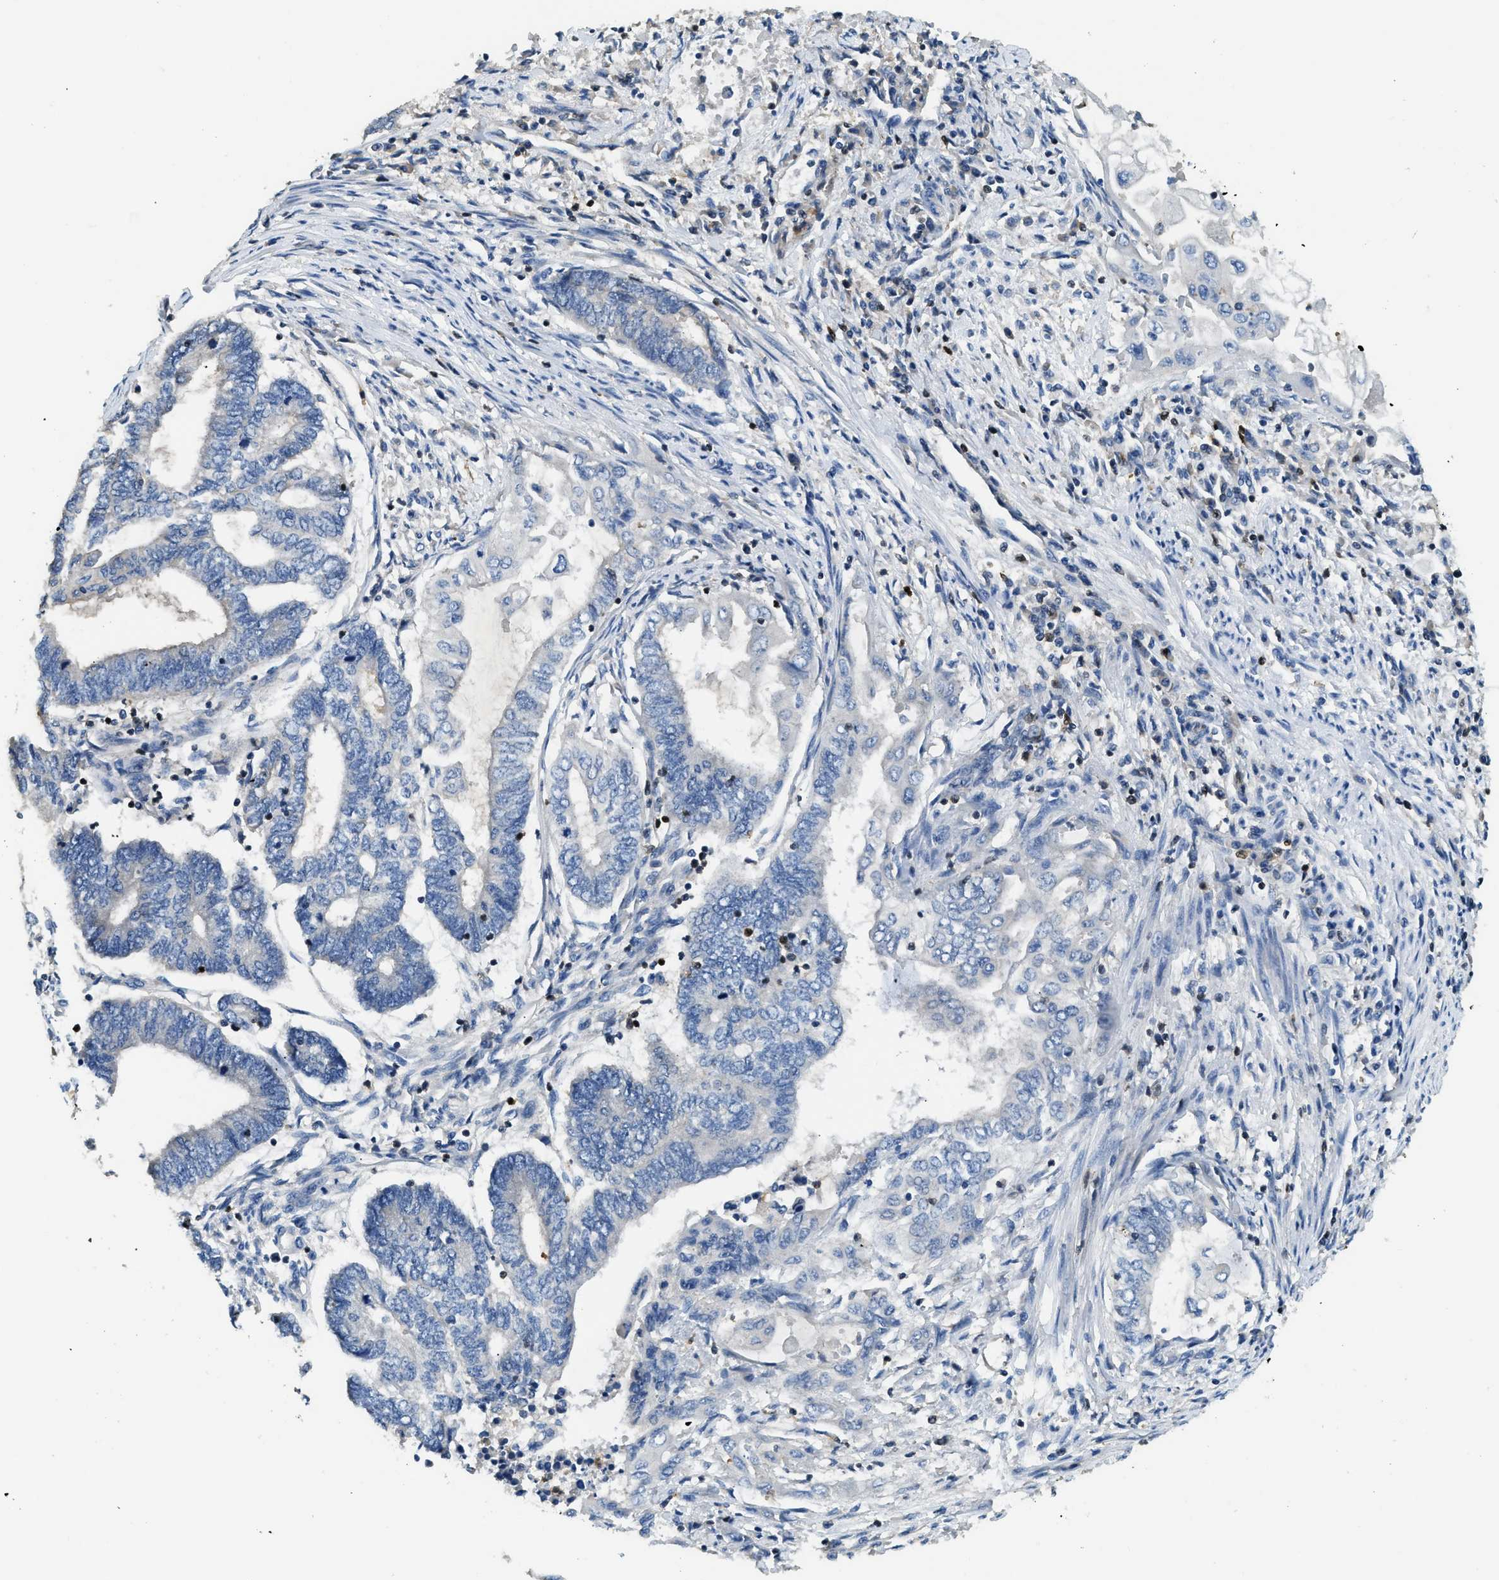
{"staining": {"intensity": "negative", "quantity": "none", "location": "none"}, "tissue": "endometrial cancer", "cell_type": "Tumor cells", "image_type": "cancer", "snomed": [{"axis": "morphology", "description": "Adenocarcinoma, NOS"}, {"axis": "topography", "description": "Uterus"}, {"axis": "topography", "description": "Endometrium"}], "caption": "High power microscopy photomicrograph of an immunohistochemistry (IHC) micrograph of endometrial adenocarcinoma, revealing no significant expression in tumor cells.", "gene": "TOX", "patient": {"sex": "female", "age": 70}}